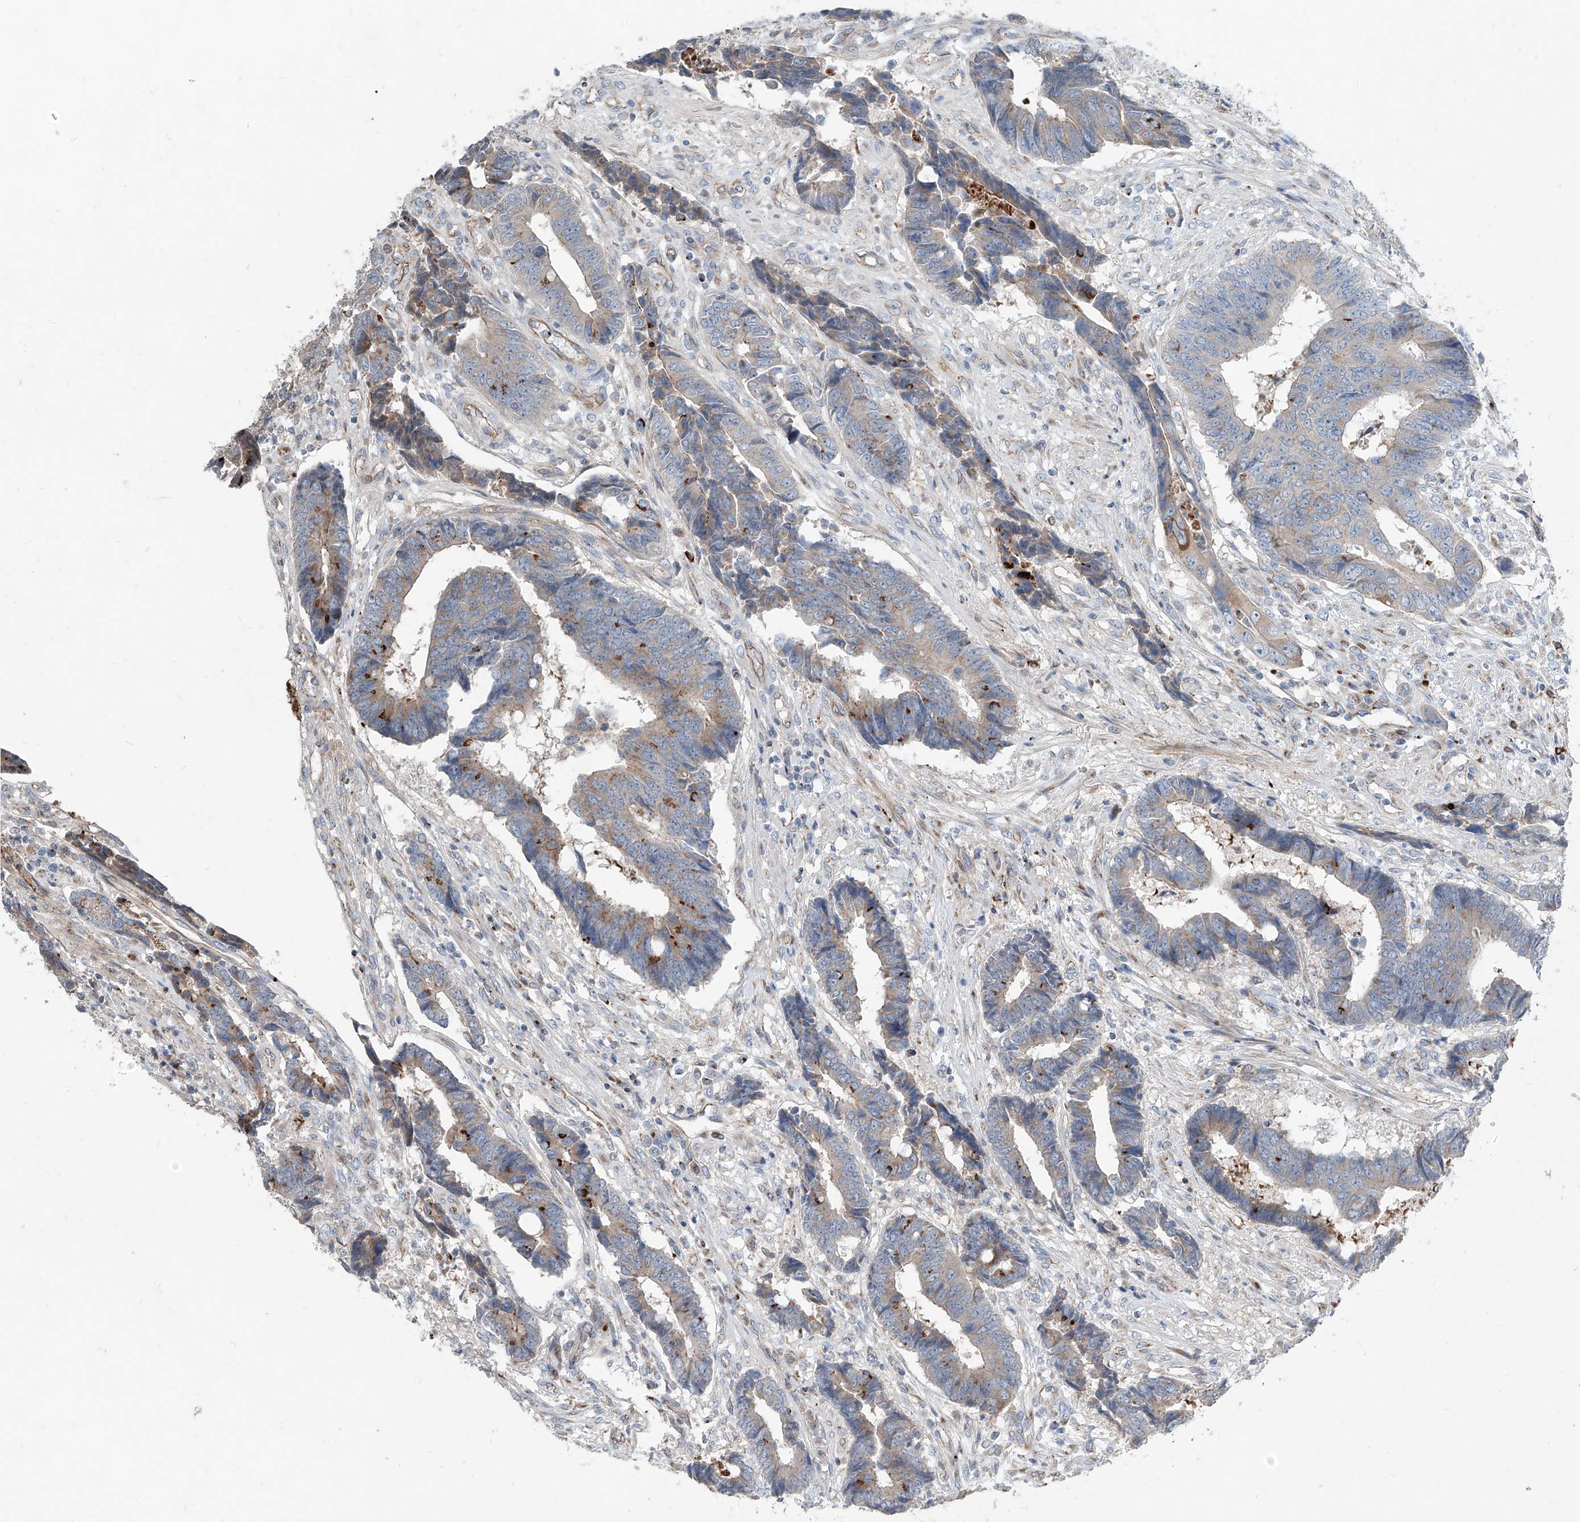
{"staining": {"intensity": "weak", "quantity": "25%-75%", "location": "cytoplasmic/membranous"}, "tissue": "colorectal cancer", "cell_type": "Tumor cells", "image_type": "cancer", "snomed": [{"axis": "morphology", "description": "Adenocarcinoma, NOS"}, {"axis": "topography", "description": "Rectum"}], "caption": "Immunohistochemistry of human adenocarcinoma (colorectal) demonstrates low levels of weak cytoplasmic/membranous positivity in about 25%-75% of tumor cells. (IHC, brightfield microscopy, high magnification).", "gene": "CDH5", "patient": {"sex": "male", "age": 84}}